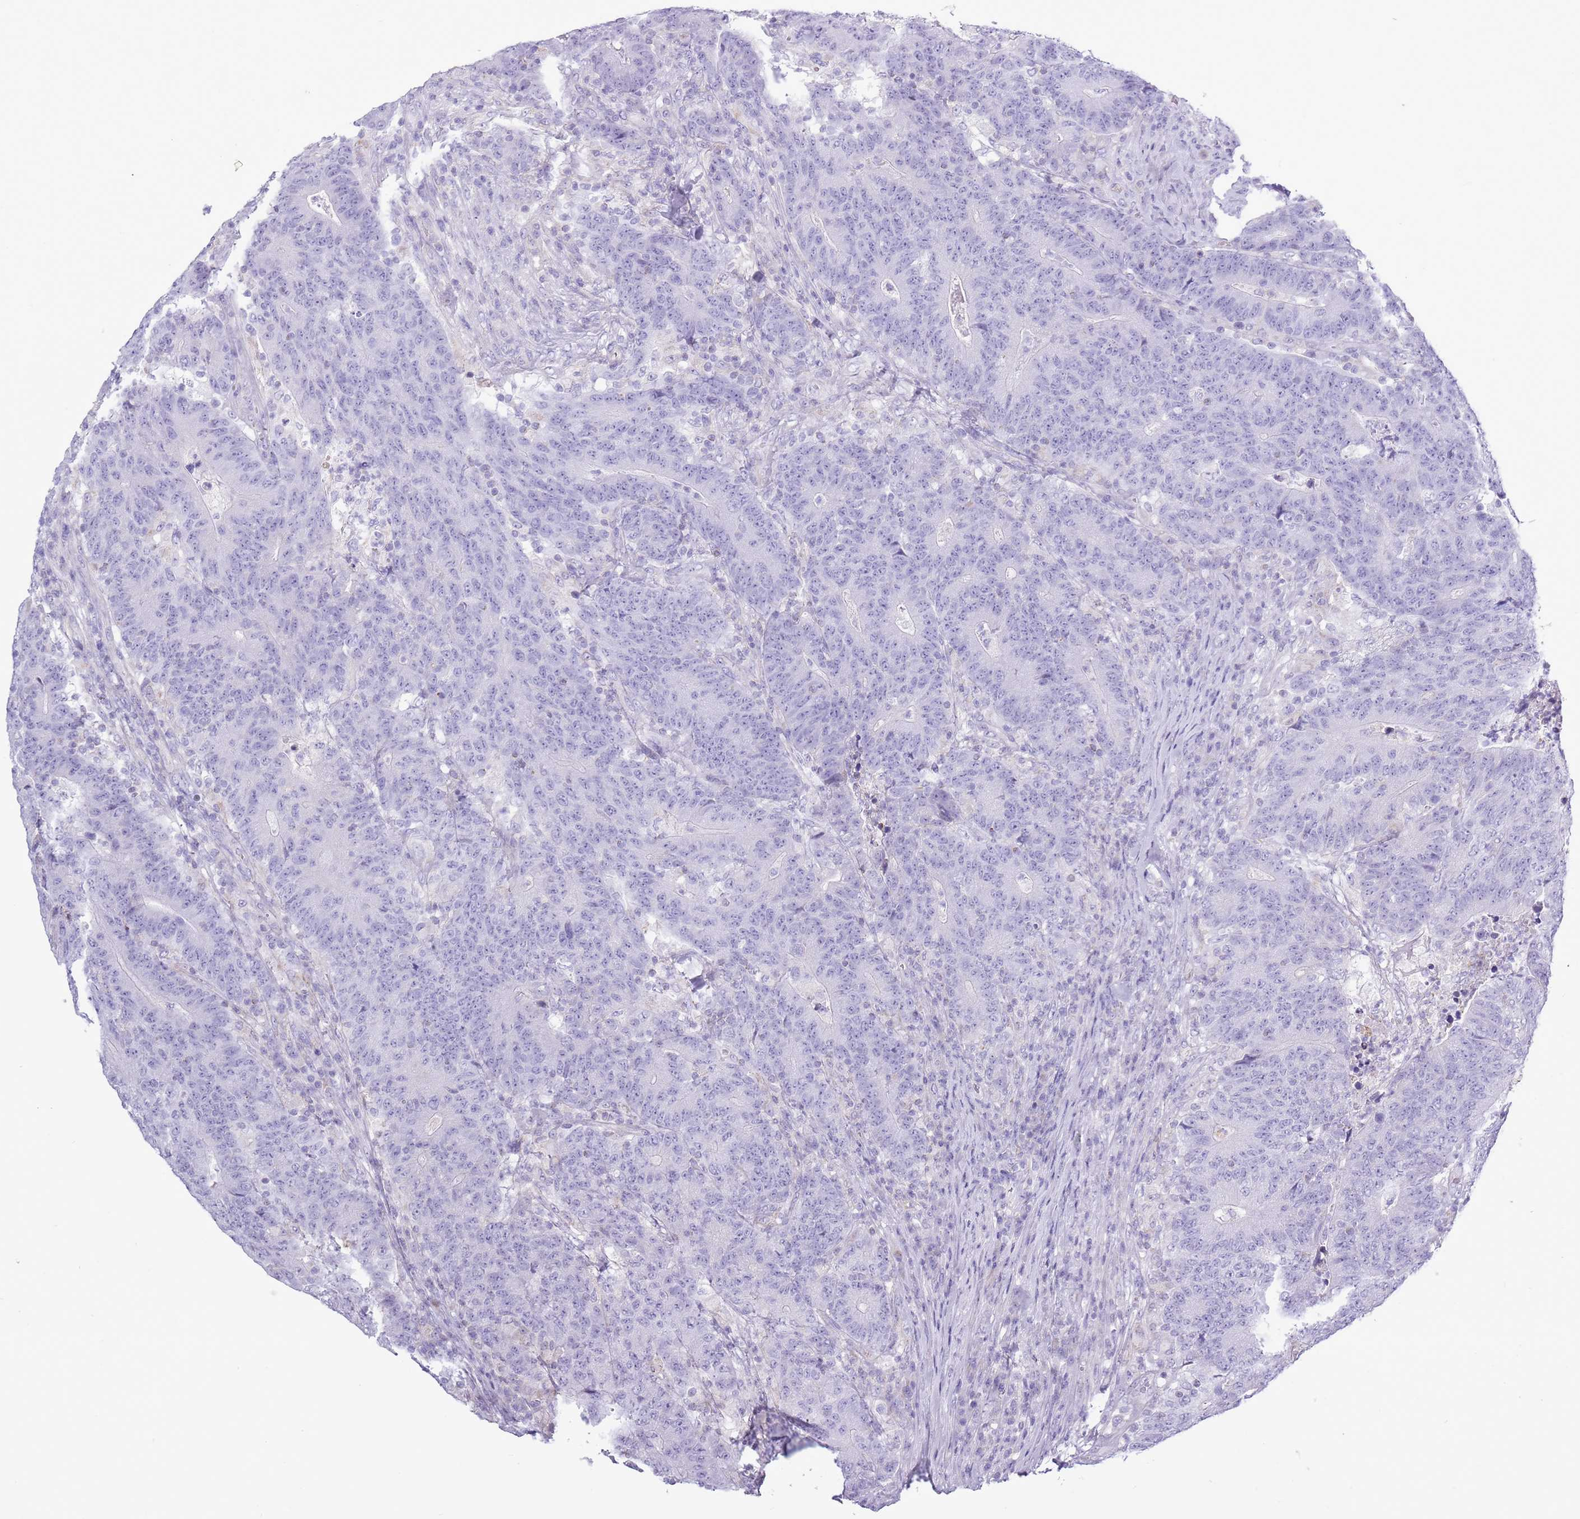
{"staining": {"intensity": "negative", "quantity": "none", "location": "none"}, "tissue": "colorectal cancer", "cell_type": "Tumor cells", "image_type": "cancer", "snomed": [{"axis": "morphology", "description": "Adenocarcinoma, NOS"}, {"axis": "topography", "description": "Colon"}], "caption": "Tumor cells are negative for brown protein staining in colorectal cancer. The staining was performed using DAB (3,3'-diaminobenzidine) to visualize the protein expression in brown, while the nuclei were stained in blue with hematoxylin (Magnification: 20x).", "gene": "SLC23A1", "patient": {"sex": "female", "age": 75}}